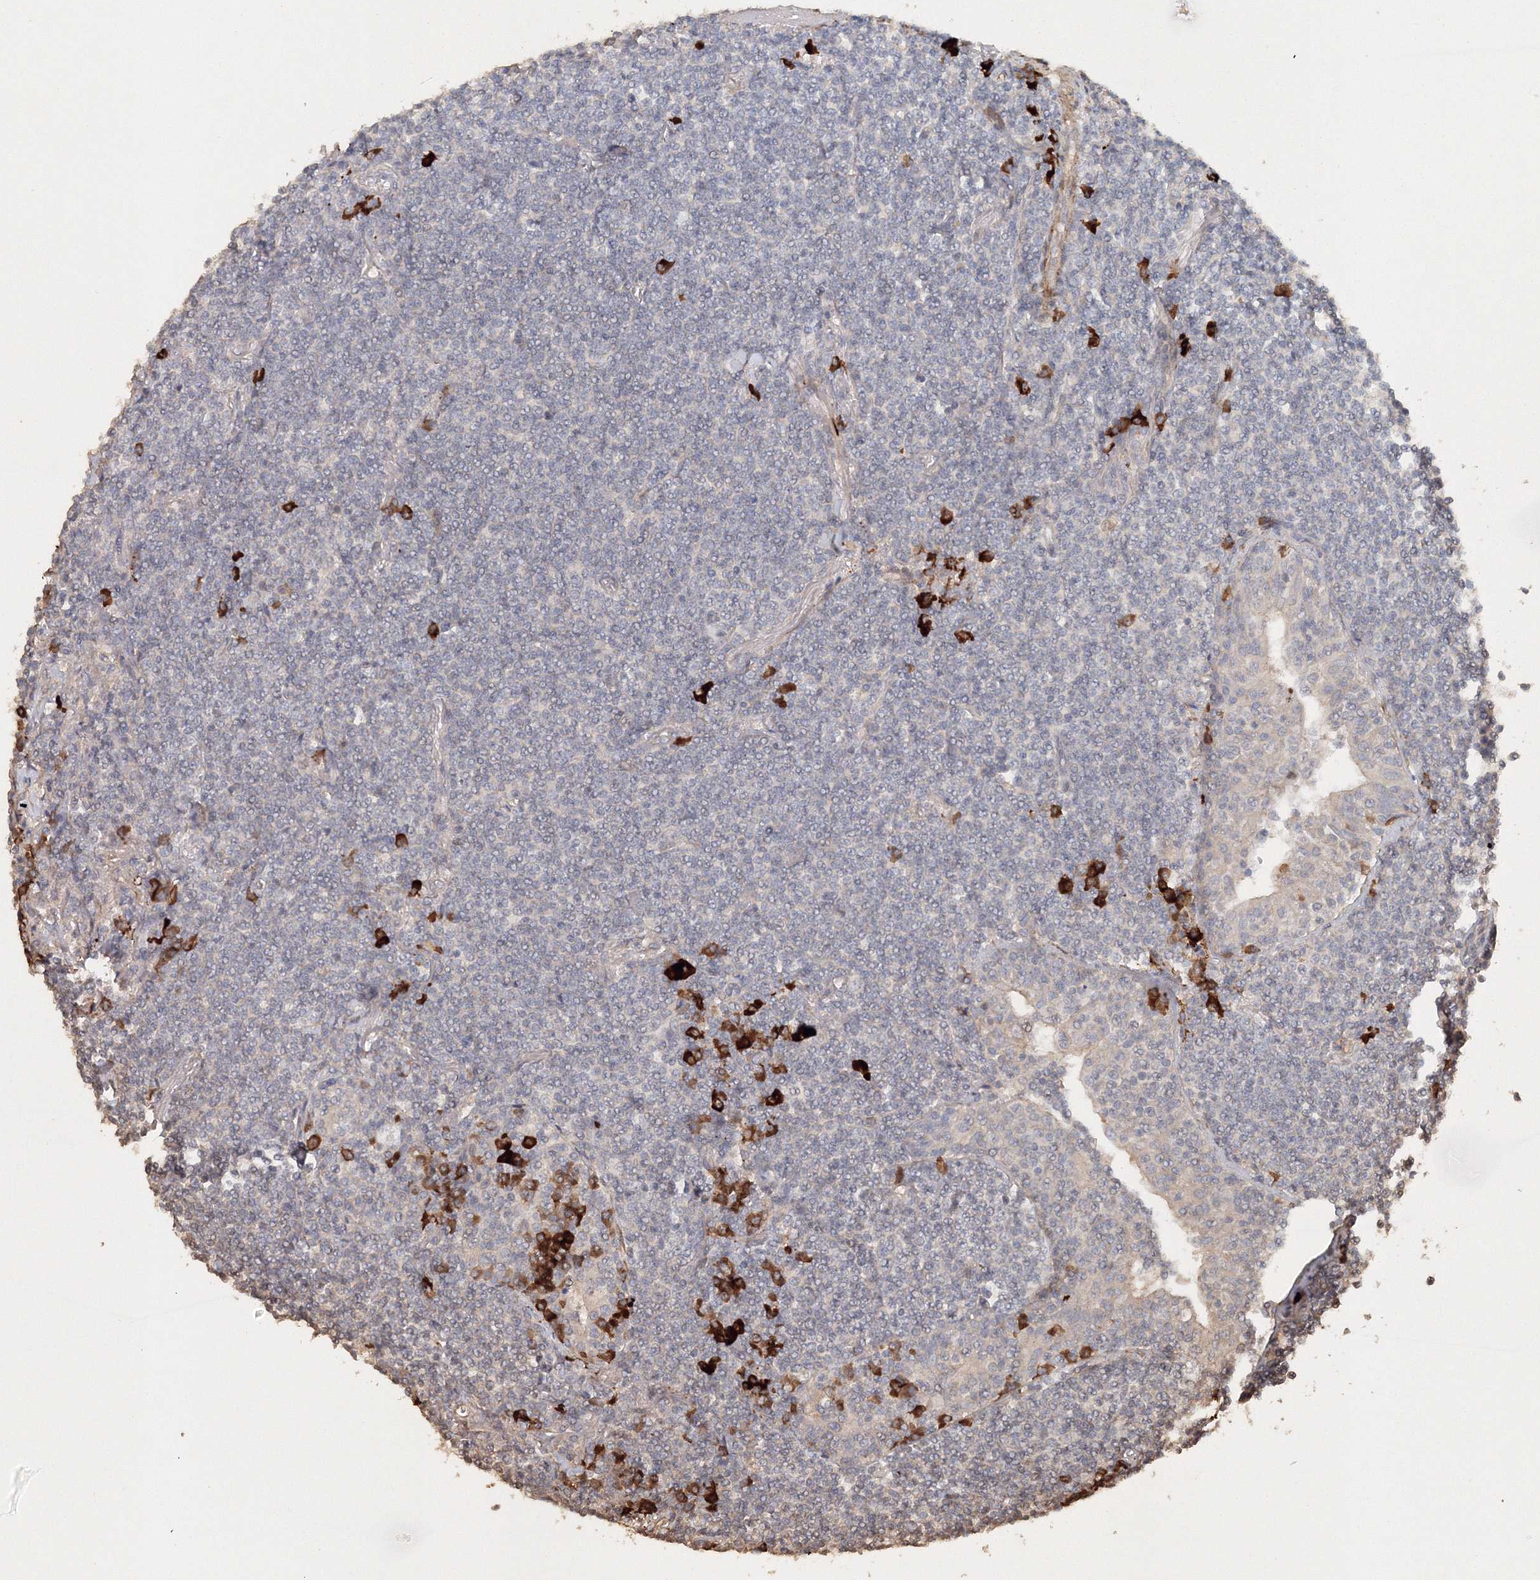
{"staining": {"intensity": "negative", "quantity": "none", "location": "none"}, "tissue": "lymphoma", "cell_type": "Tumor cells", "image_type": "cancer", "snomed": [{"axis": "morphology", "description": "Malignant lymphoma, non-Hodgkin's type, Low grade"}, {"axis": "topography", "description": "Lung"}], "caption": "Immunohistochemistry micrograph of neoplastic tissue: low-grade malignant lymphoma, non-Hodgkin's type stained with DAB exhibits no significant protein staining in tumor cells.", "gene": "NALF2", "patient": {"sex": "female", "age": 71}}